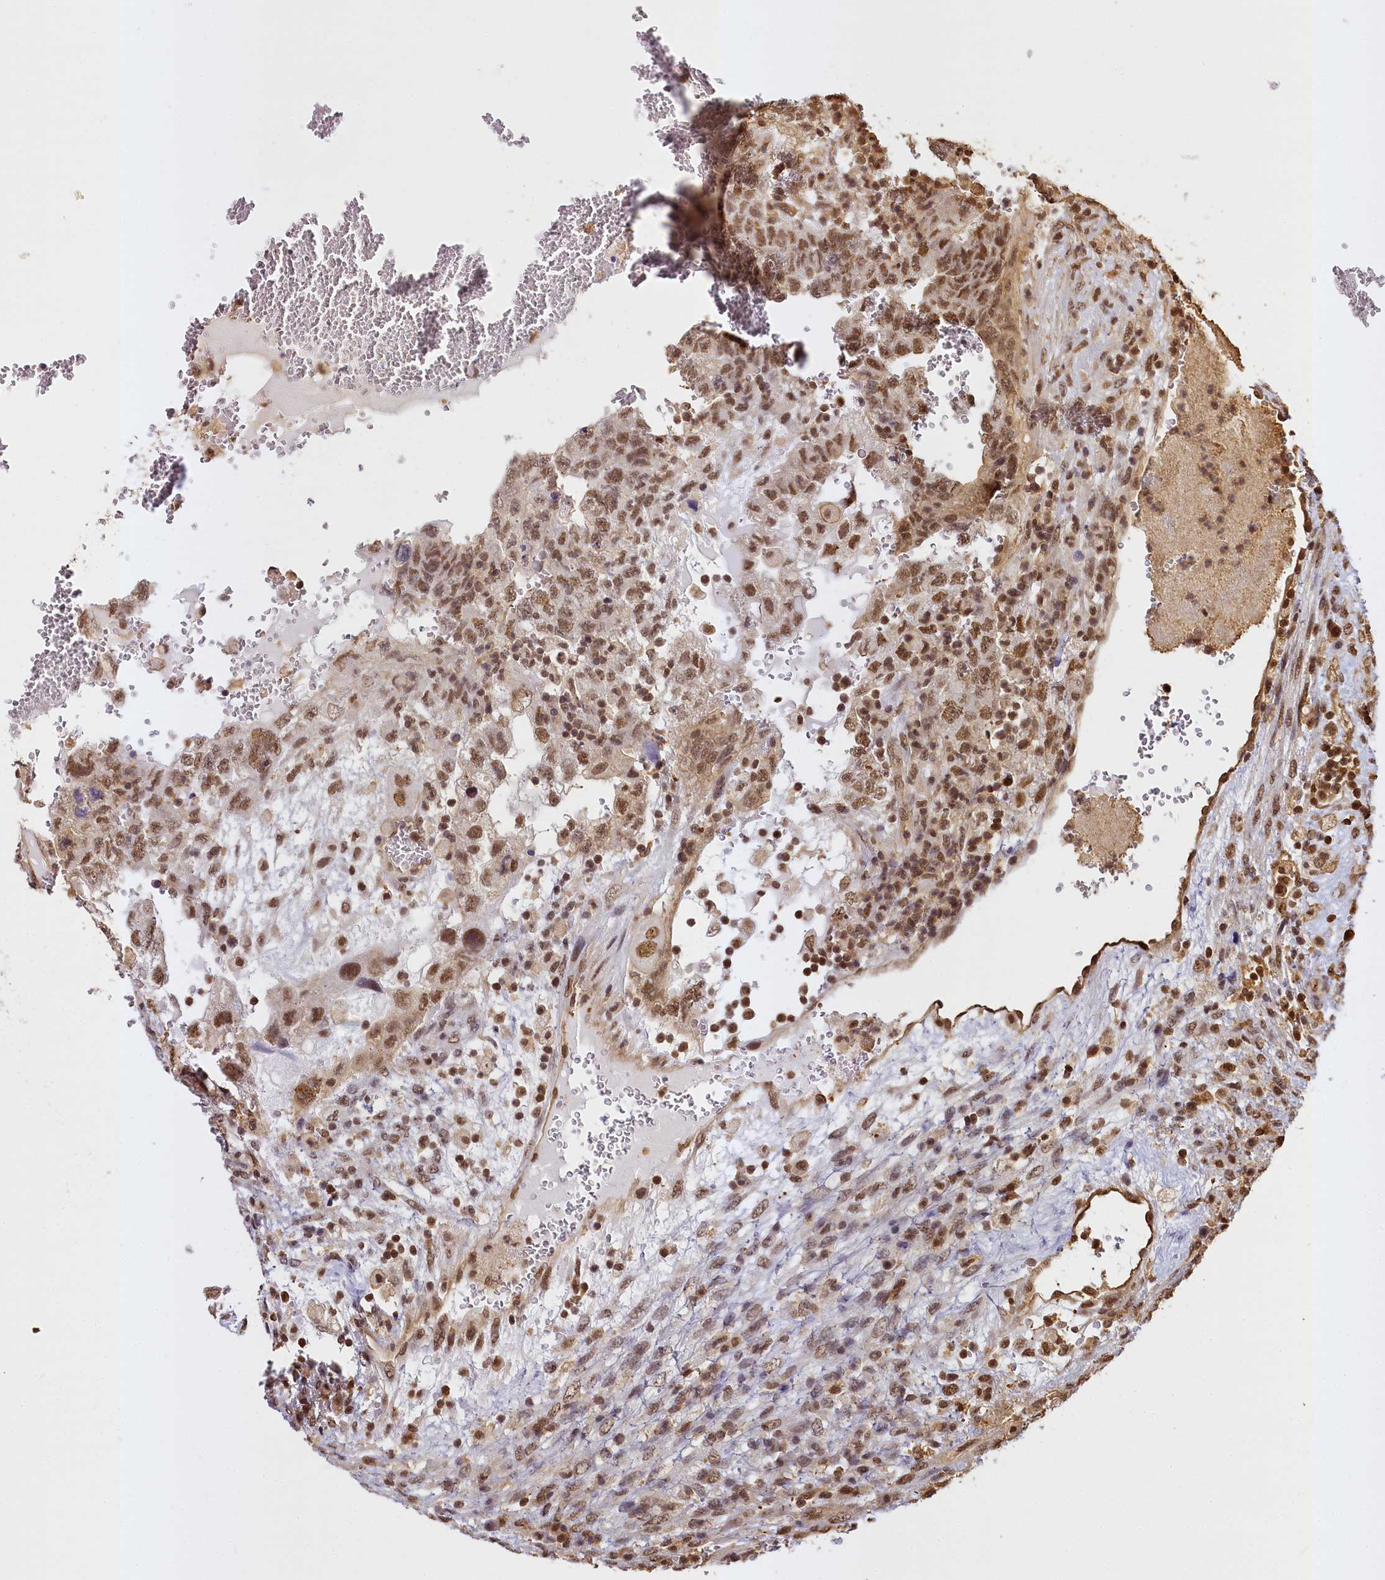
{"staining": {"intensity": "moderate", "quantity": ">75%", "location": "nuclear"}, "tissue": "testis cancer", "cell_type": "Tumor cells", "image_type": "cancer", "snomed": [{"axis": "morphology", "description": "Carcinoma, Embryonal, NOS"}, {"axis": "topography", "description": "Testis"}], "caption": "Immunohistochemistry staining of testis cancer (embryonal carcinoma), which shows medium levels of moderate nuclear expression in approximately >75% of tumor cells indicating moderate nuclear protein staining. The staining was performed using DAB (3,3'-diaminobenzidine) (brown) for protein detection and nuclei were counterstained in hematoxylin (blue).", "gene": "PPP4C", "patient": {"sex": "male", "age": 36}}